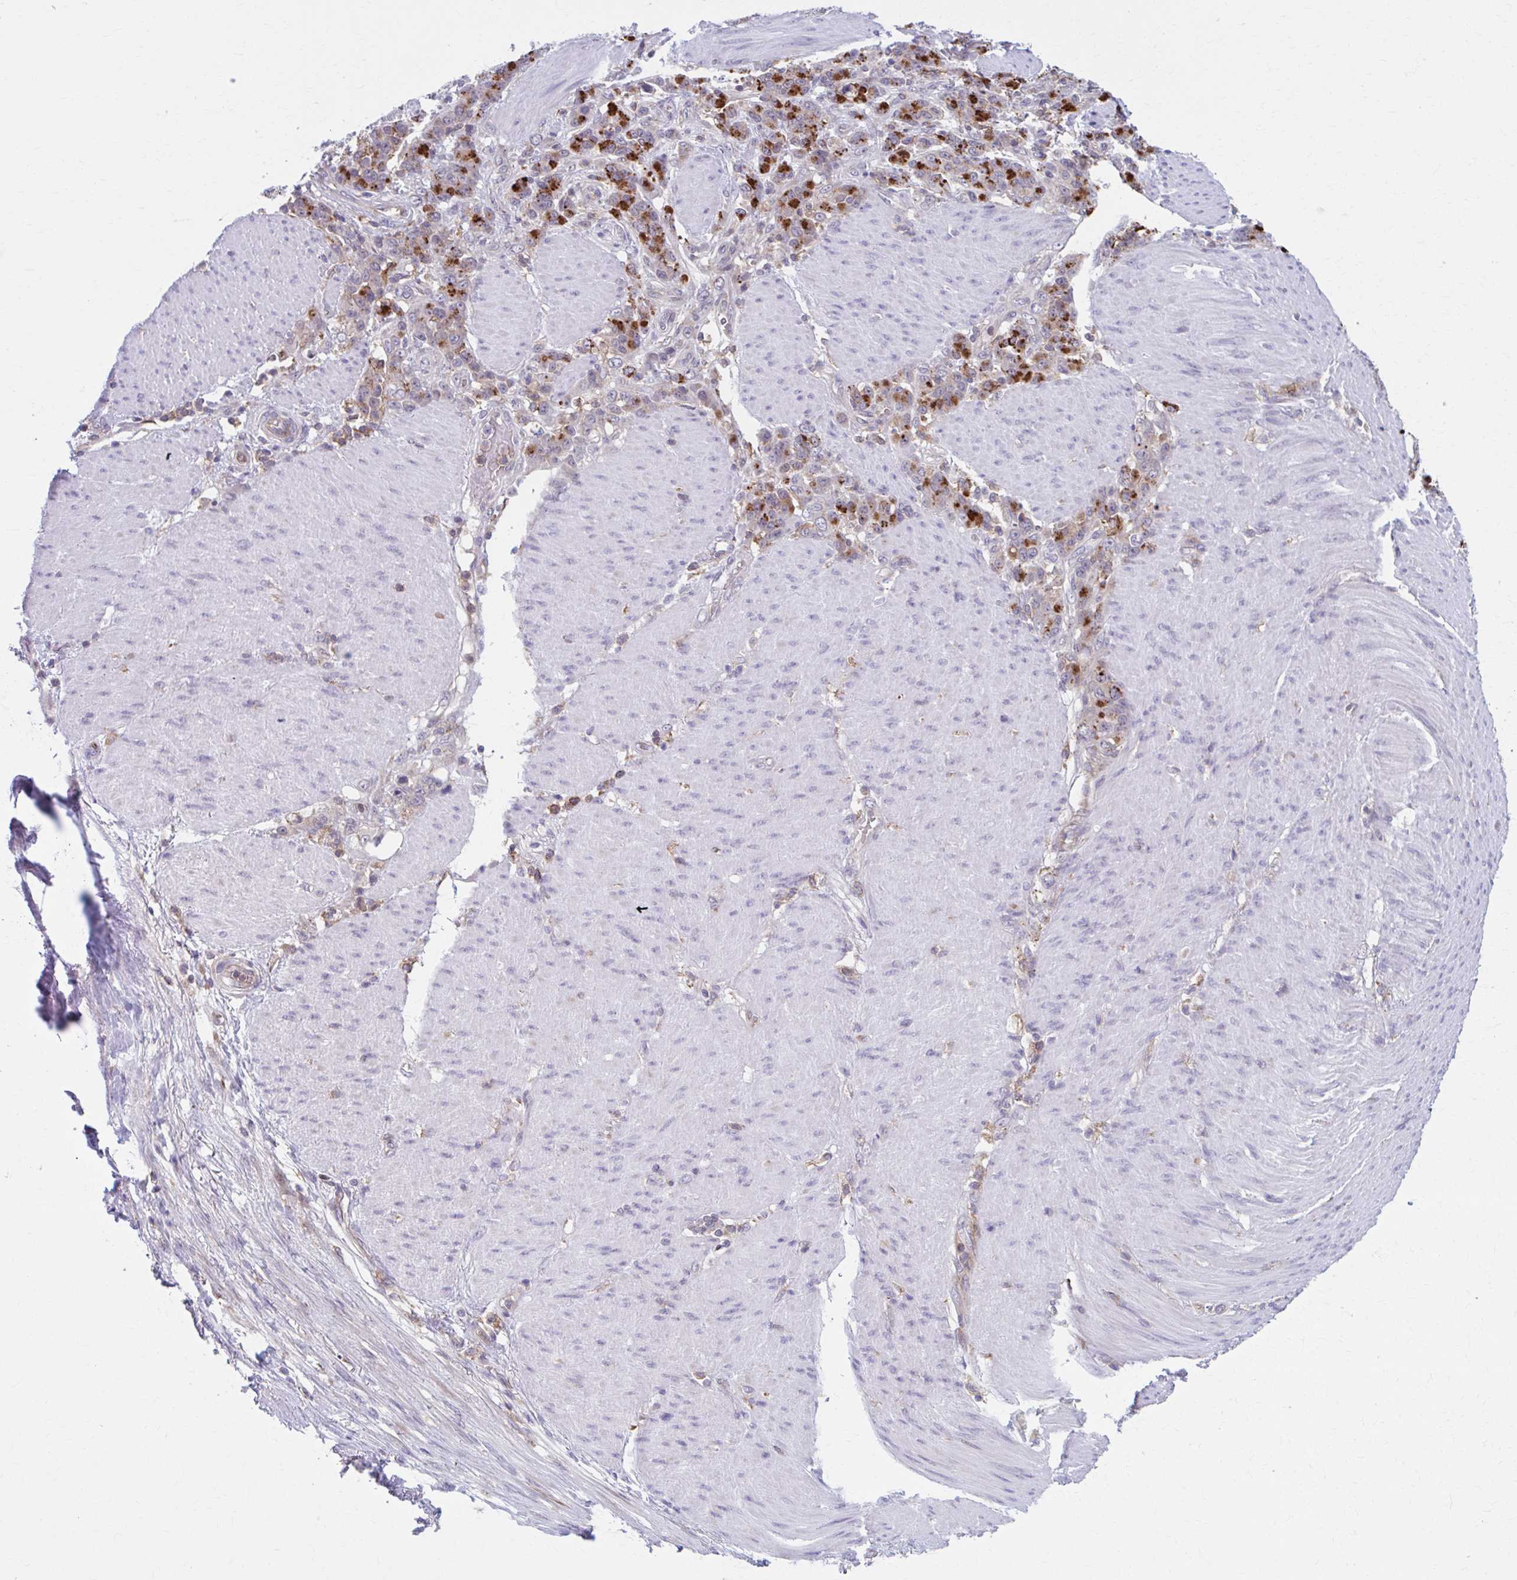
{"staining": {"intensity": "strong", "quantity": ">75%", "location": "cytoplasmic/membranous"}, "tissue": "stomach cancer", "cell_type": "Tumor cells", "image_type": "cancer", "snomed": [{"axis": "morphology", "description": "Adenocarcinoma, NOS"}, {"axis": "topography", "description": "Stomach"}], "caption": "A high amount of strong cytoplasmic/membranous positivity is seen in about >75% of tumor cells in stomach cancer tissue.", "gene": "ADAT3", "patient": {"sex": "female", "age": 79}}